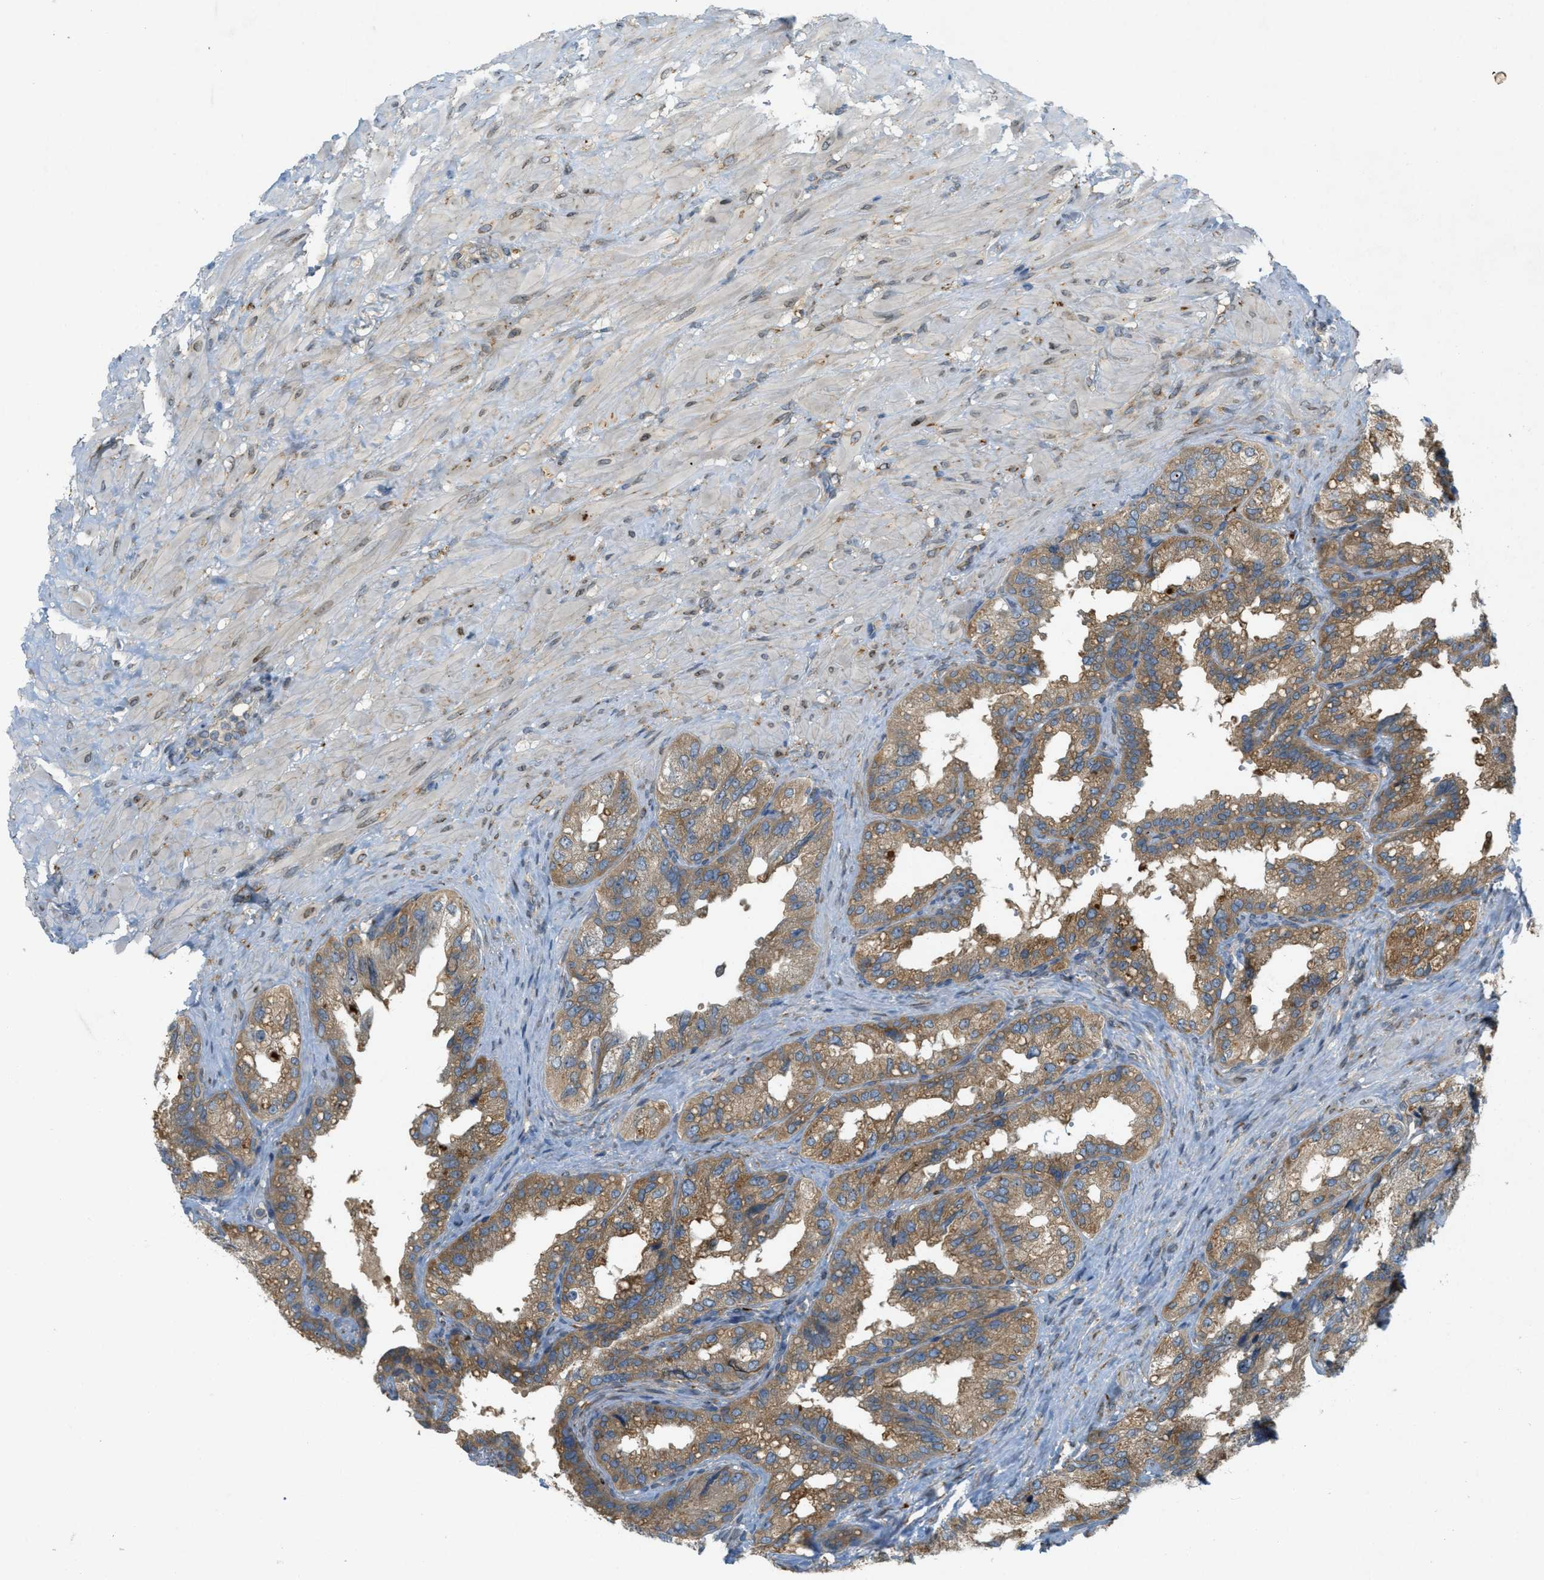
{"staining": {"intensity": "moderate", "quantity": ">75%", "location": "cytoplasmic/membranous"}, "tissue": "seminal vesicle", "cell_type": "Glandular cells", "image_type": "normal", "snomed": [{"axis": "morphology", "description": "Normal tissue, NOS"}, {"axis": "topography", "description": "Seminal veicle"}], "caption": "A high-resolution photomicrograph shows immunohistochemistry (IHC) staining of unremarkable seminal vesicle, which exhibits moderate cytoplasmic/membranous staining in approximately >75% of glandular cells.", "gene": "SIGMAR1", "patient": {"sex": "male", "age": 68}}